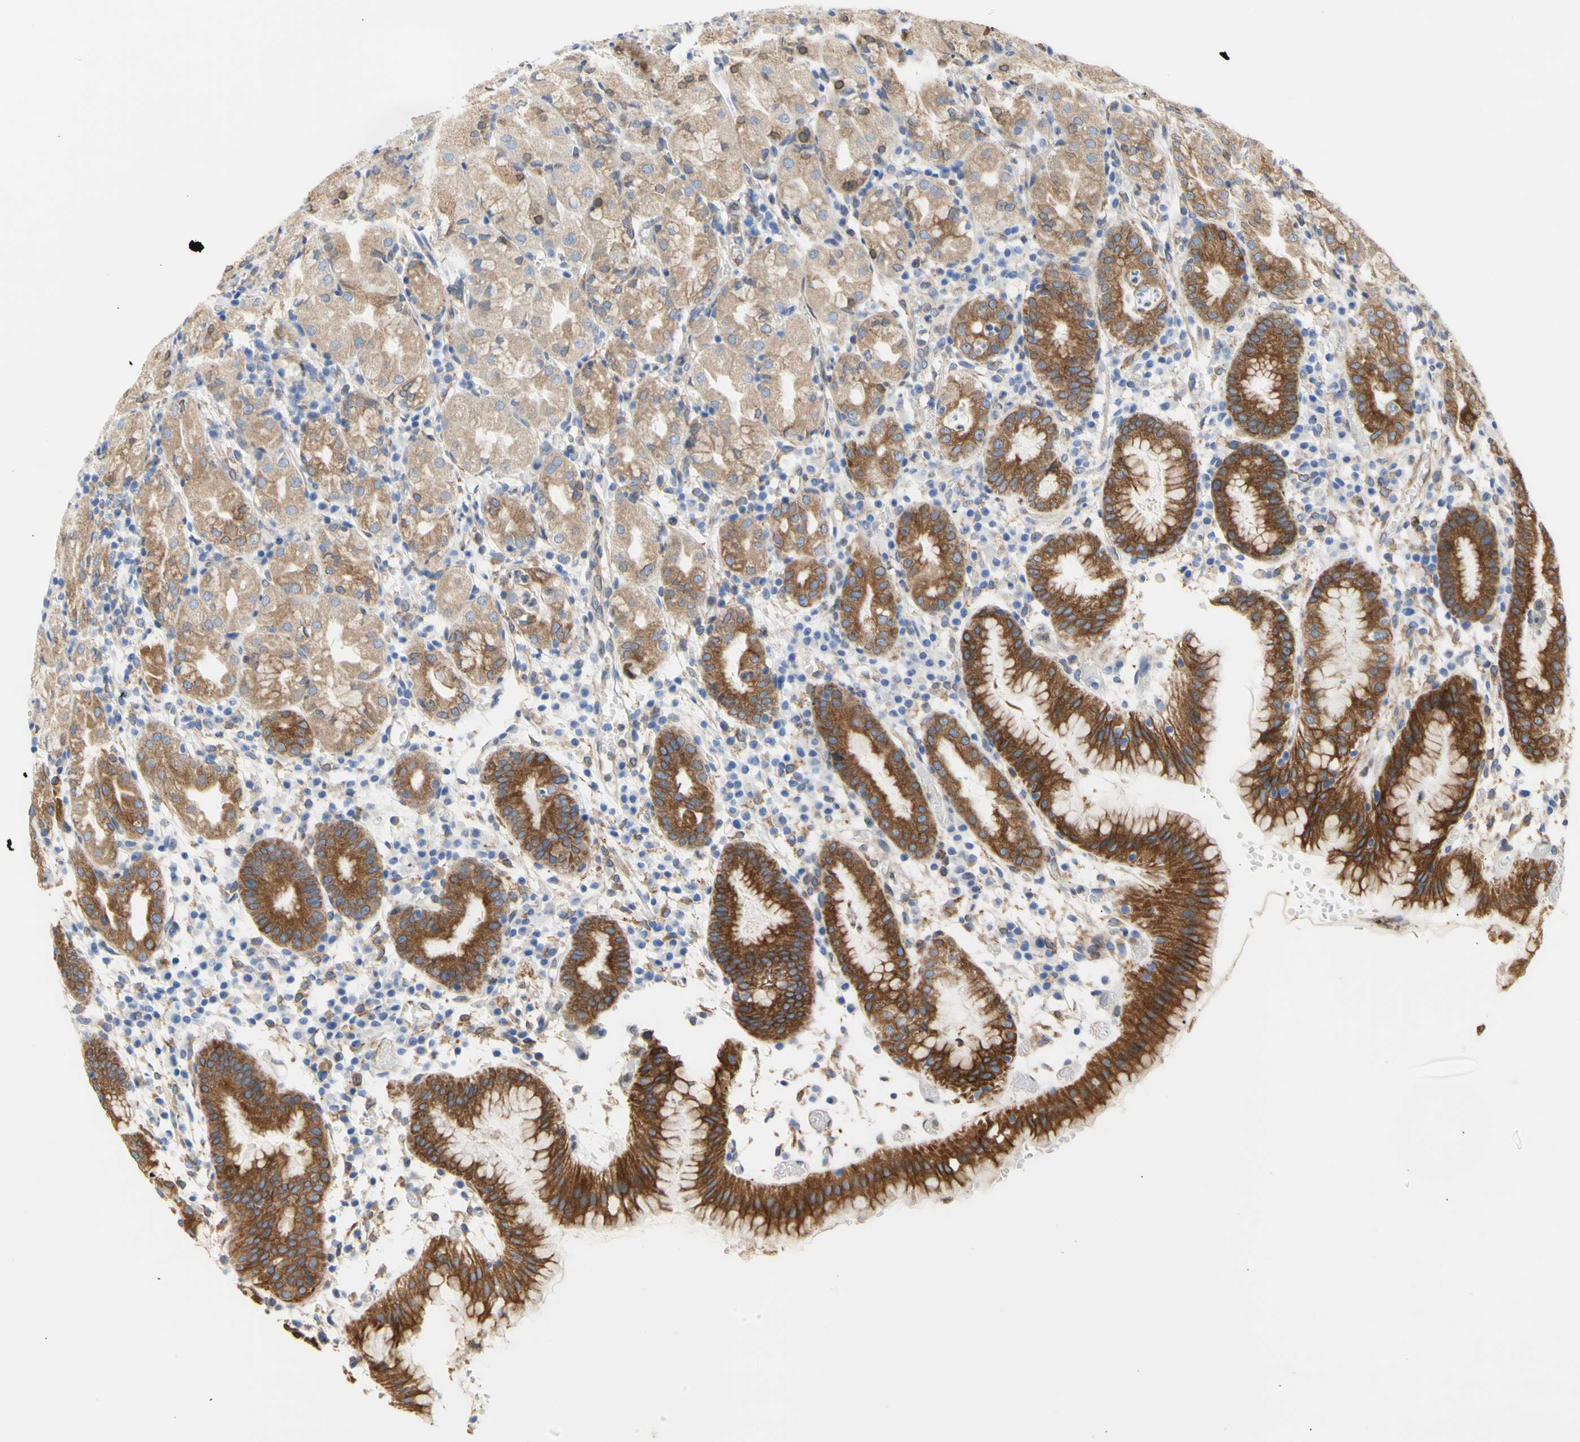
{"staining": {"intensity": "strong", "quantity": ">75%", "location": "cytoplasmic/membranous"}, "tissue": "stomach", "cell_type": "Glandular cells", "image_type": "normal", "snomed": [{"axis": "morphology", "description": "Normal tissue, NOS"}, {"axis": "topography", "description": "Stomach"}, {"axis": "topography", "description": "Stomach, lower"}], "caption": "Immunohistochemical staining of normal human stomach demonstrates high levels of strong cytoplasmic/membranous expression in approximately >75% of glandular cells. (DAB IHC, brown staining for protein, blue staining for nuclei).", "gene": "ERLIN1", "patient": {"sex": "female", "age": 75}}